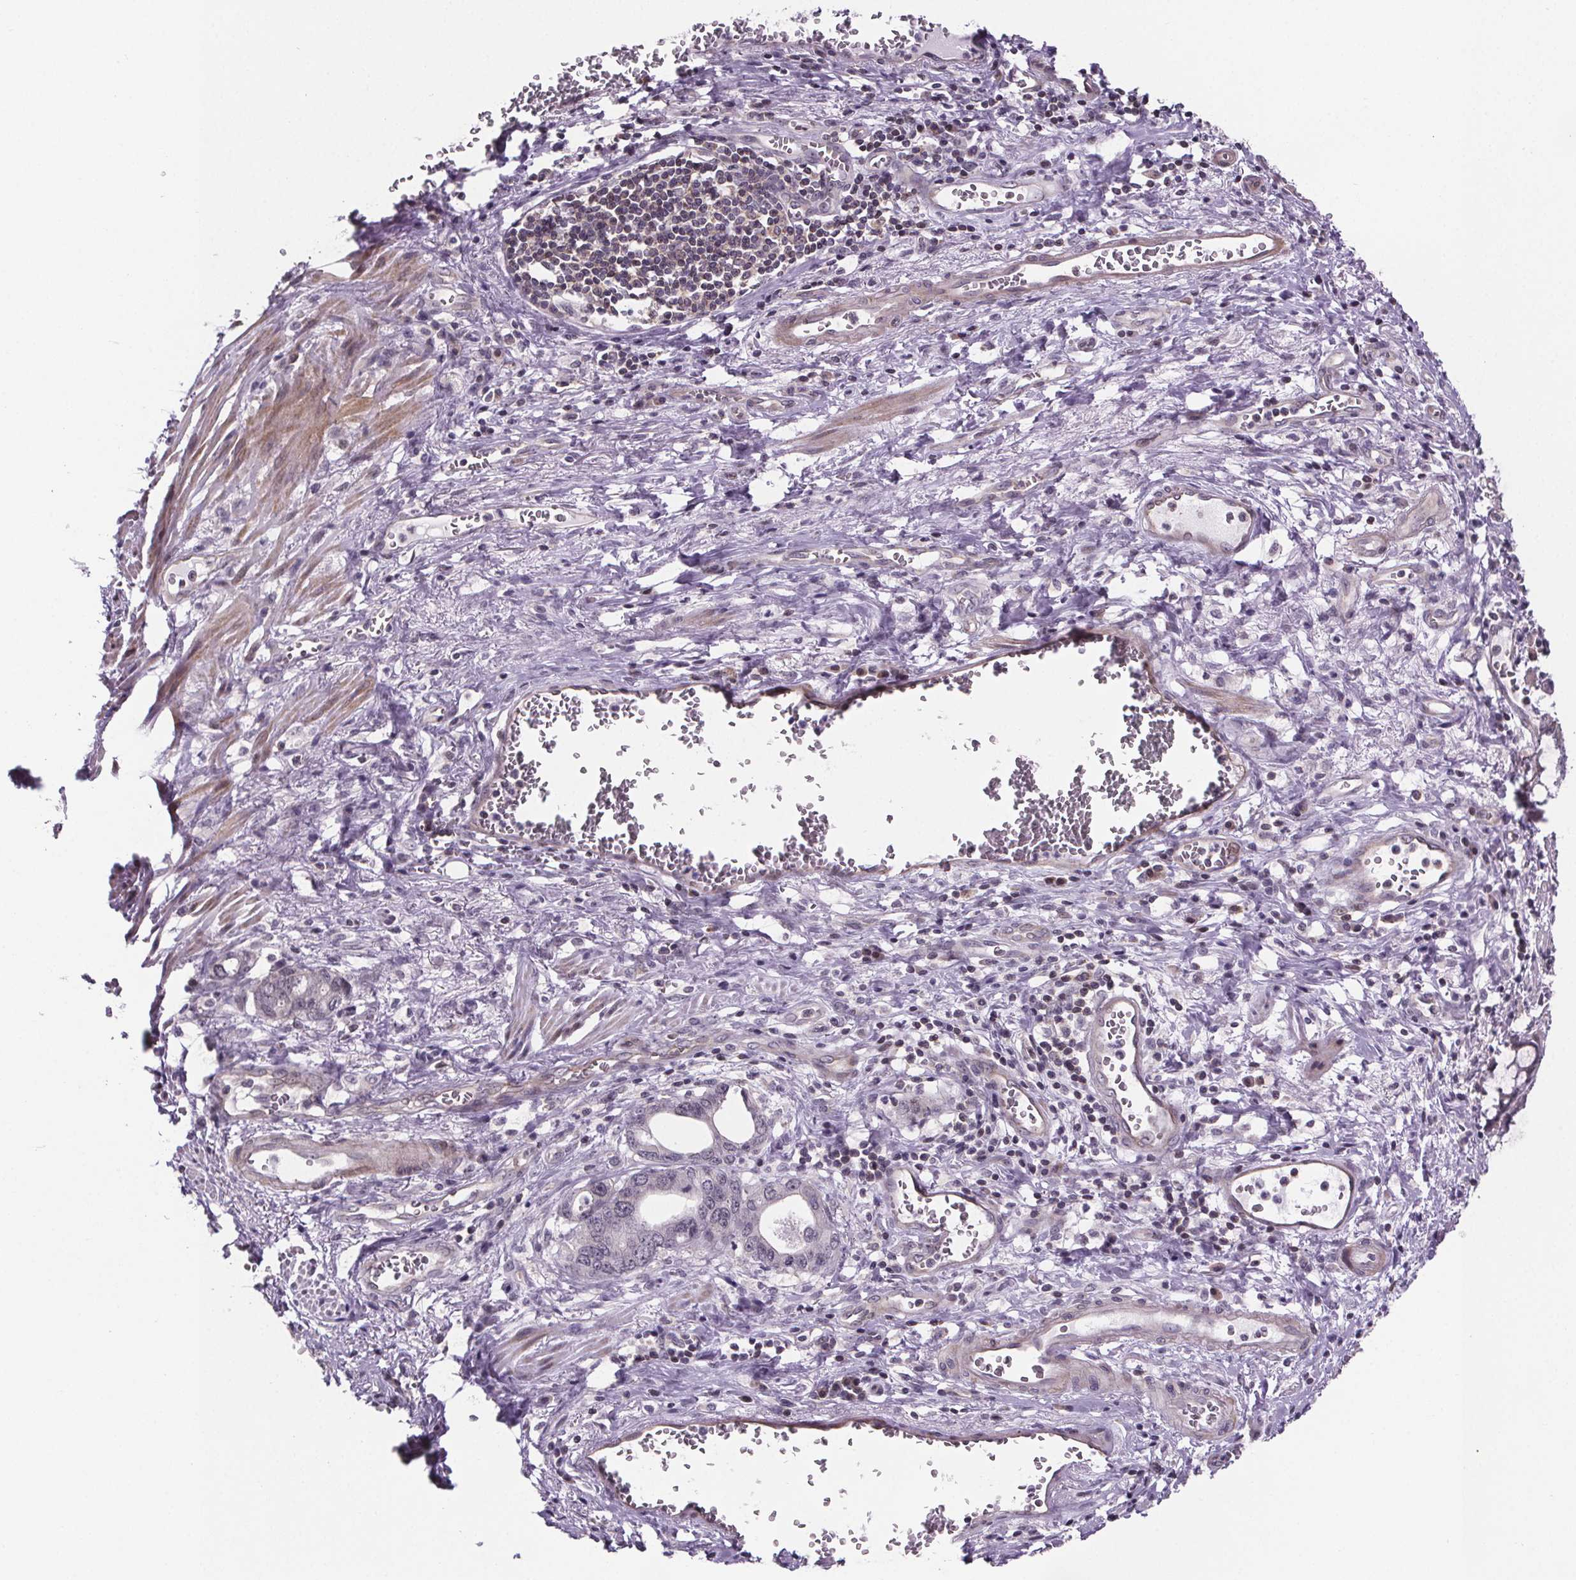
{"staining": {"intensity": "negative", "quantity": "none", "location": "none"}, "tissue": "stomach cancer", "cell_type": "Tumor cells", "image_type": "cancer", "snomed": [{"axis": "morphology", "description": "Normal tissue, NOS"}, {"axis": "morphology", "description": "Adenocarcinoma, NOS"}, {"axis": "topography", "description": "Esophagus"}, {"axis": "topography", "description": "Stomach, upper"}], "caption": "The immunohistochemistry (IHC) histopathology image has no significant staining in tumor cells of stomach adenocarcinoma tissue. Nuclei are stained in blue.", "gene": "TTC12", "patient": {"sex": "male", "age": 74}}